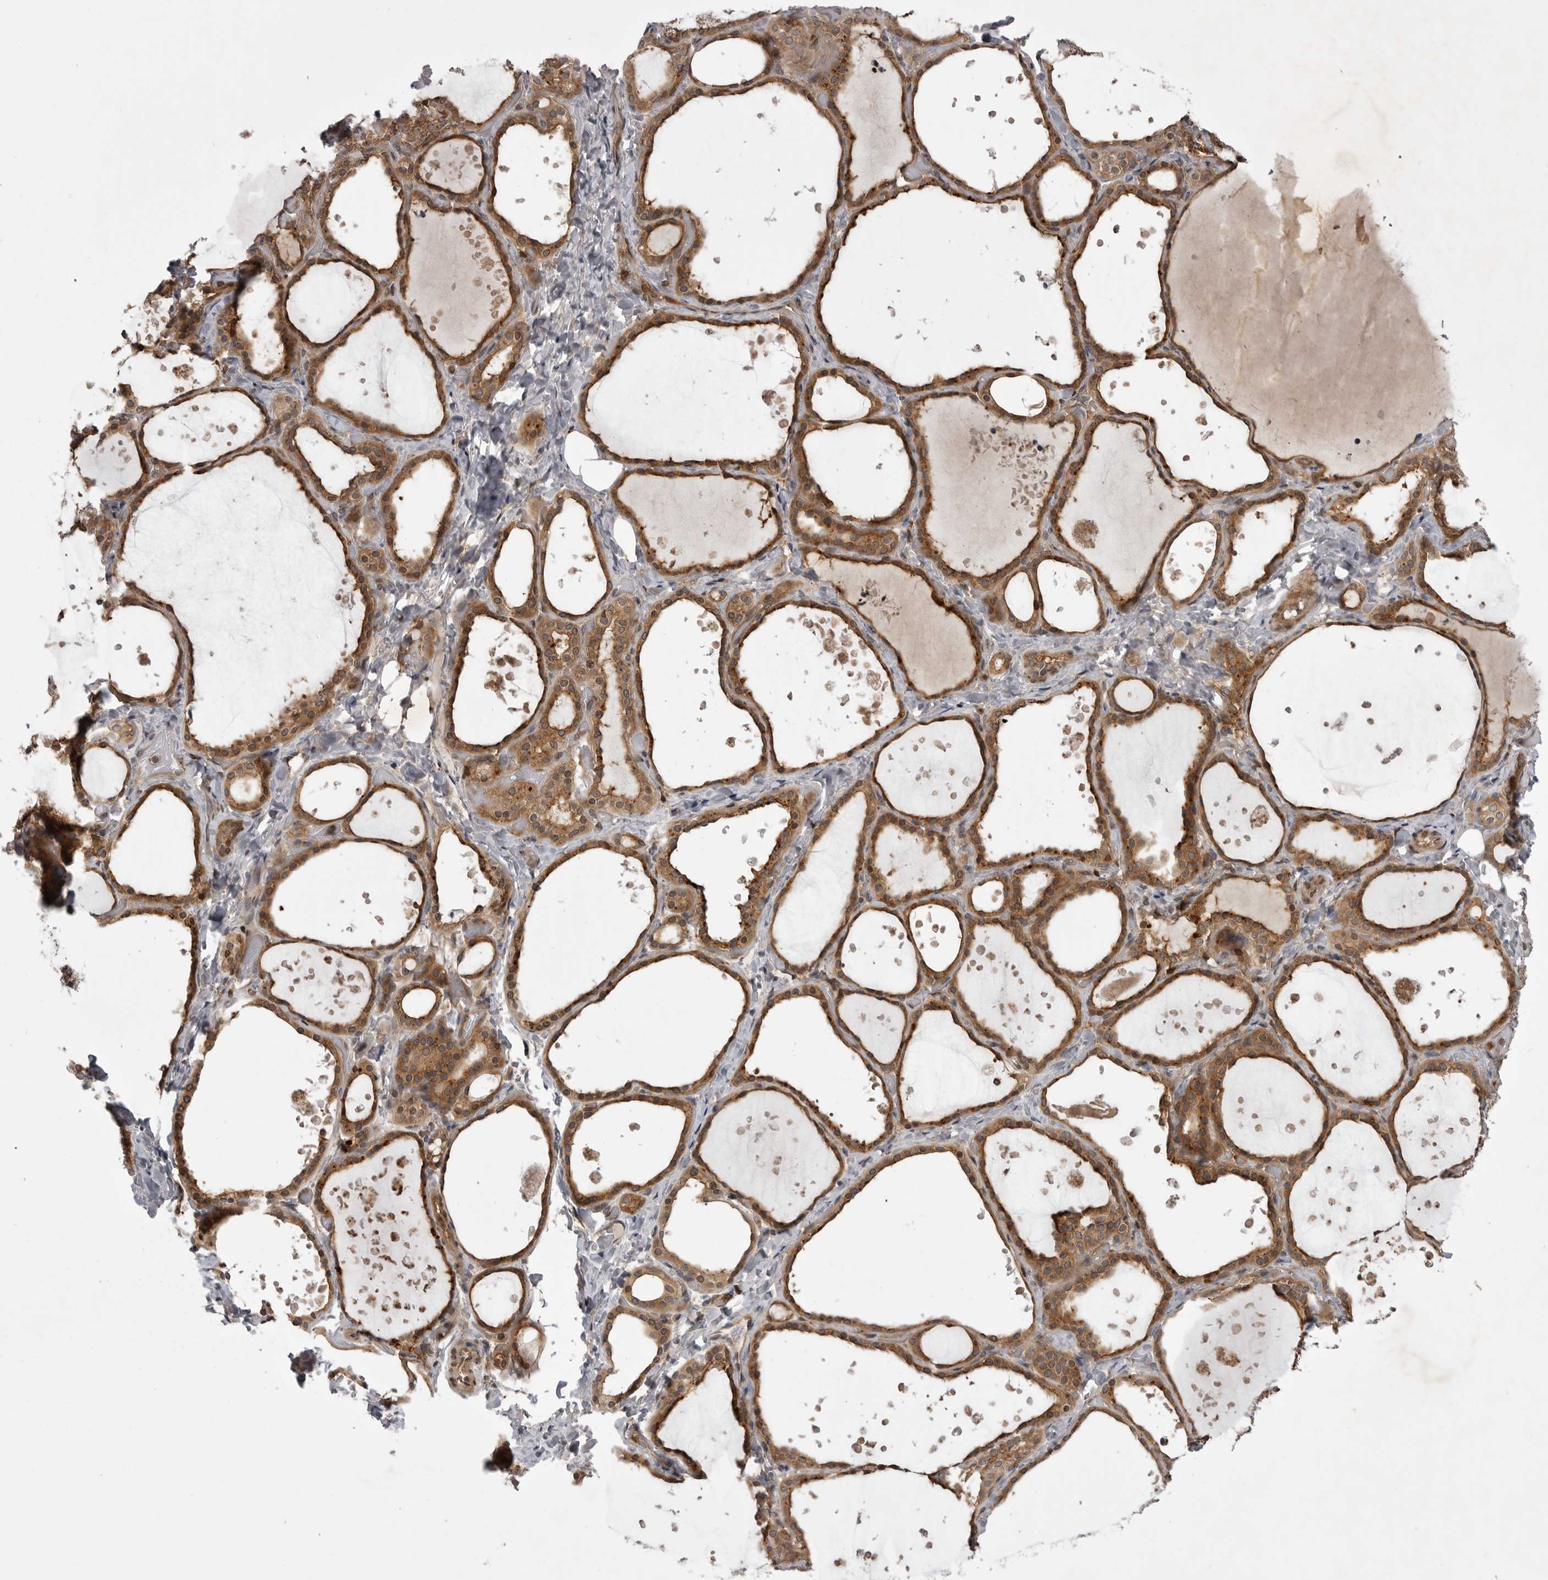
{"staining": {"intensity": "moderate", "quantity": ">75%", "location": "cytoplasmic/membranous"}, "tissue": "thyroid gland", "cell_type": "Glandular cells", "image_type": "normal", "snomed": [{"axis": "morphology", "description": "Normal tissue, NOS"}, {"axis": "topography", "description": "Thyroid gland"}], "caption": "IHC staining of benign thyroid gland, which displays medium levels of moderate cytoplasmic/membranous positivity in about >75% of glandular cells indicating moderate cytoplasmic/membranous protein staining. The staining was performed using DAB (3,3'-diaminobenzidine) (brown) for protein detection and nuclei were counterstained in hematoxylin (blue).", "gene": "STK24", "patient": {"sex": "female", "age": 44}}